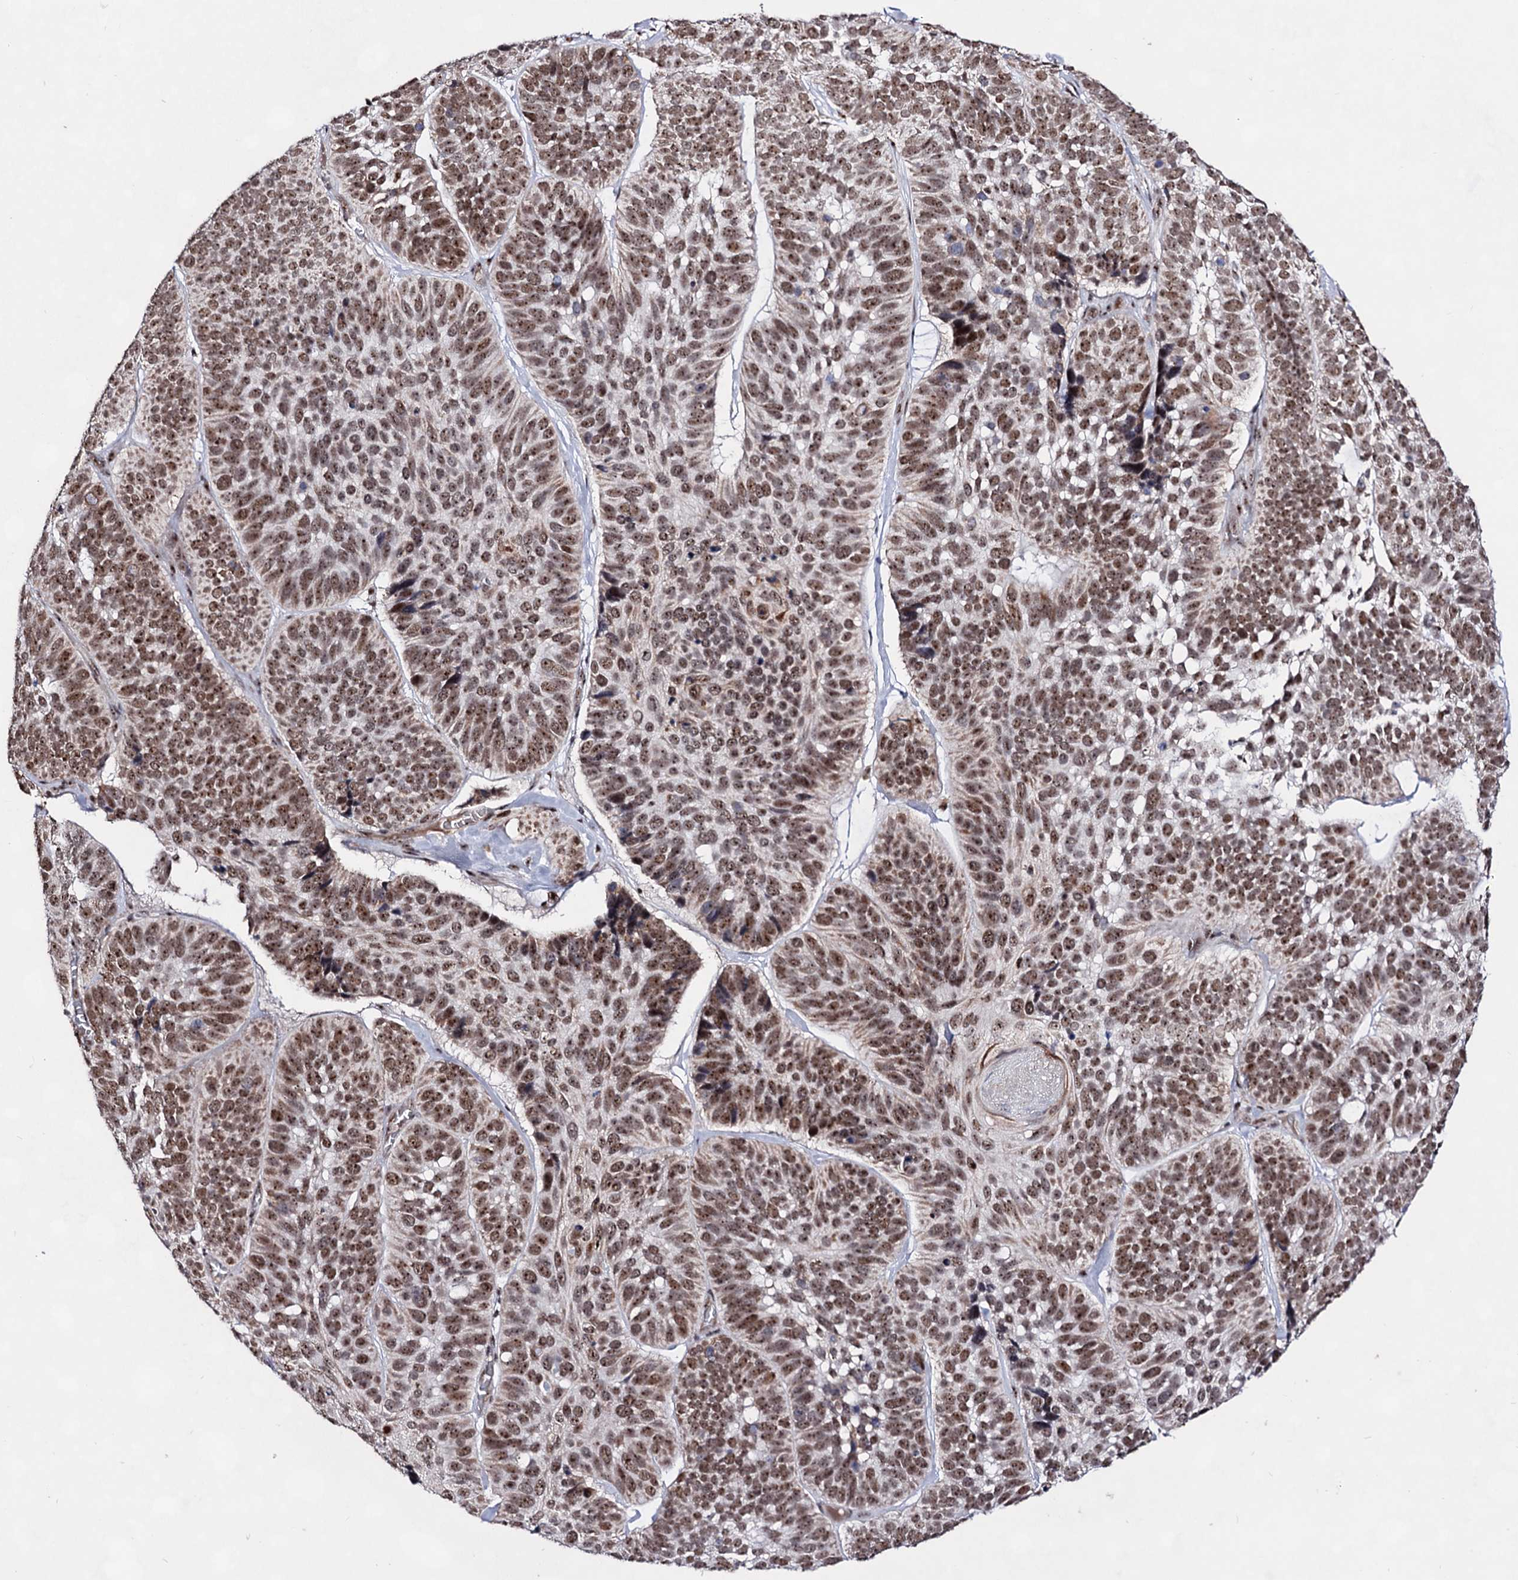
{"staining": {"intensity": "moderate", "quantity": ">75%", "location": "nuclear"}, "tissue": "skin cancer", "cell_type": "Tumor cells", "image_type": "cancer", "snomed": [{"axis": "morphology", "description": "Basal cell carcinoma"}, {"axis": "topography", "description": "Skin"}], "caption": "This histopathology image demonstrates skin basal cell carcinoma stained with immunohistochemistry (IHC) to label a protein in brown. The nuclear of tumor cells show moderate positivity for the protein. Nuclei are counter-stained blue.", "gene": "EXOSC10", "patient": {"sex": "male", "age": 62}}